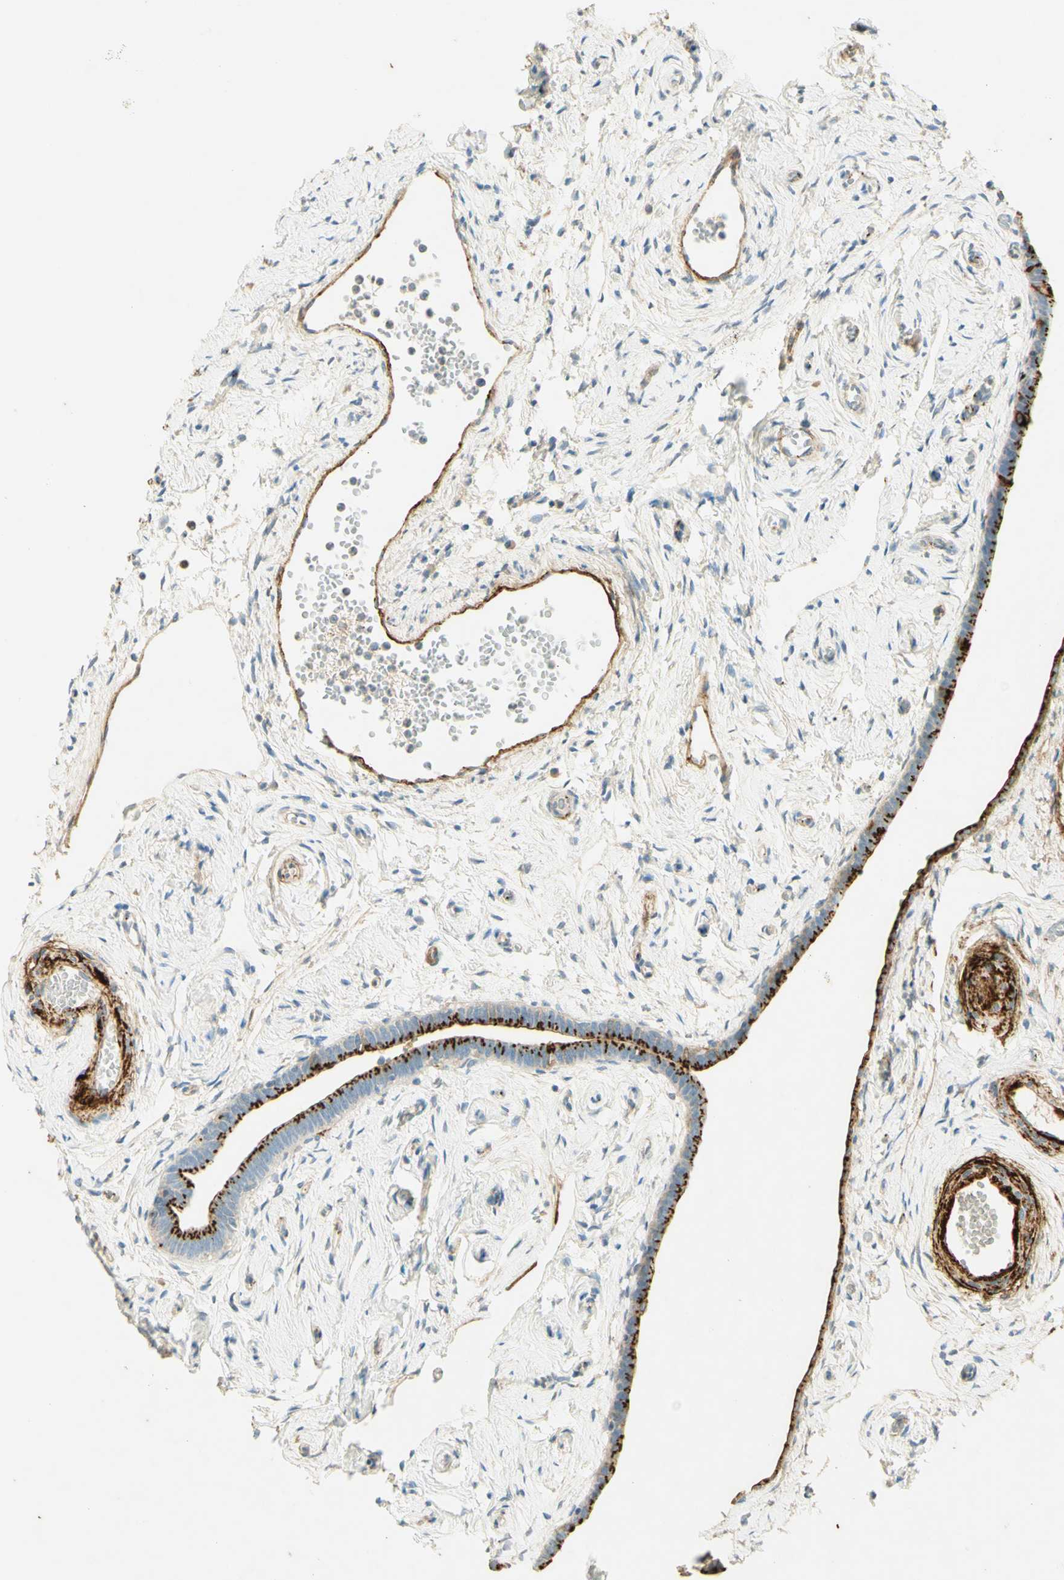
{"staining": {"intensity": "strong", "quantity": "25%-75%", "location": "cytoplasmic/membranous"}, "tissue": "fallopian tube", "cell_type": "Glandular cells", "image_type": "normal", "snomed": [{"axis": "morphology", "description": "Normal tissue, NOS"}, {"axis": "topography", "description": "Fallopian tube"}], "caption": "Glandular cells show strong cytoplasmic/membranous expression in about 25%-75% of cells in normal fallopian tube.", "gene": "TNN", "patient": {"sex": "female", "age": 71}}